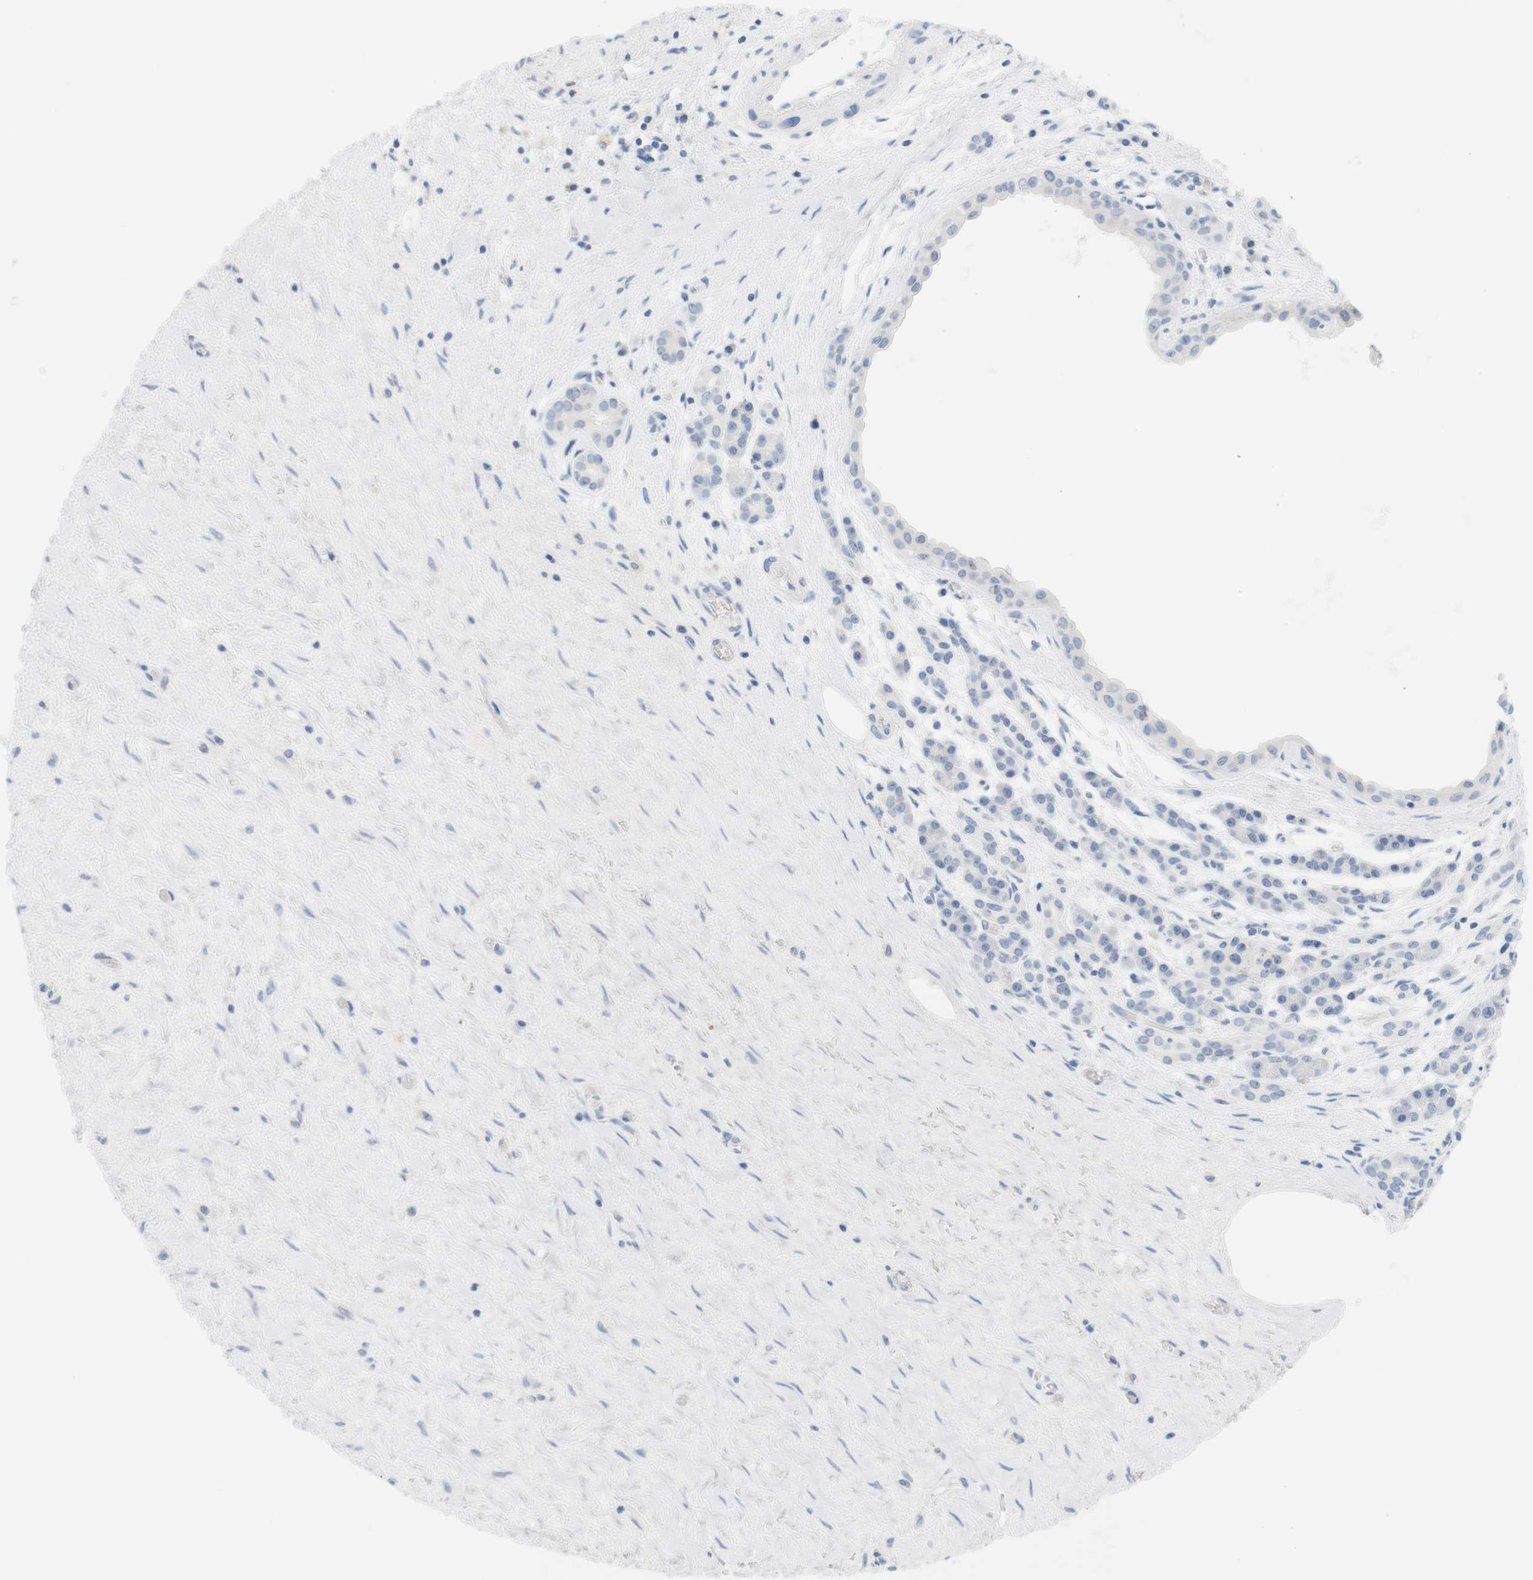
{"staining": {"intensity": "negative", "quantity": "none", "location": "none"}, "tissue": "pancreatic cancer", "cell_type": "Tumor cells", "image_type": "cancer", "snomed": [{"axis": "morphology", "description": "Adenocarcinoma, NOS"}, {"axis": "topography", "description": "Pancreas"}], "caption": "A histopathology image of human pancreatic adenocarcinoma is negative for staining in tumor cells. (DAB (3,3'-diaminobenzidine) immunohistochemistry with hematoxylin counter stain).", "gene": "OPRM1", "patient": {"sex": "female", "age": 70}}